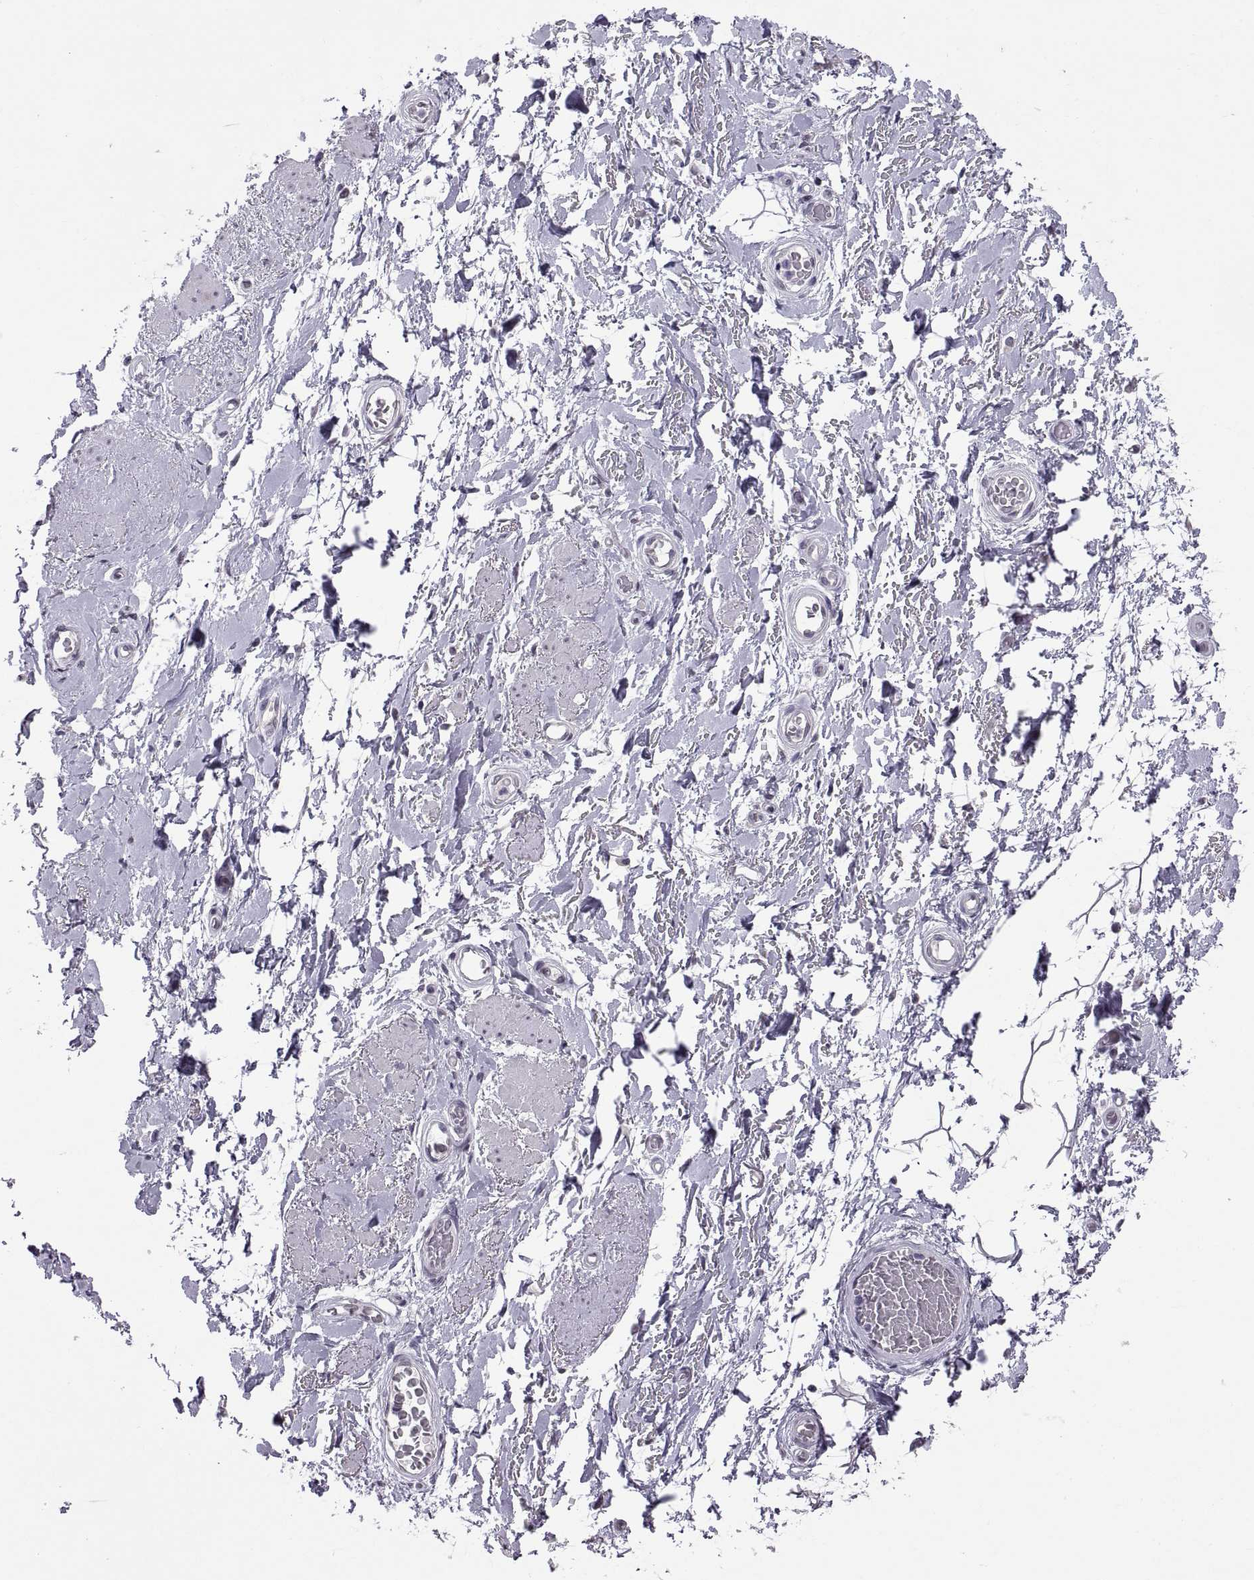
{"staining": {"intensity": "negative", "quantity": "none", "location": "none"}, "tissue": "adipose tissue", "cell_type": "Adipocytes", "image_type": "normal", "snomed": [{"axis": "morphology", "description": "Normal tissue, NOS"}, {"axis": "topography", "description": "Anal"}, {"axis": "topography", "description": "Peripheral nerve tissue"}], "caption": "DAB (3,3'-diaminobenzidine) immunohistochemical staining of normal adipose tissue reveals no significant staining in adipocytes. (IHC, brightfield microscopy, high magnification).", "gene": "KRT77", "patient": {"sex": "male", "age": 53}}